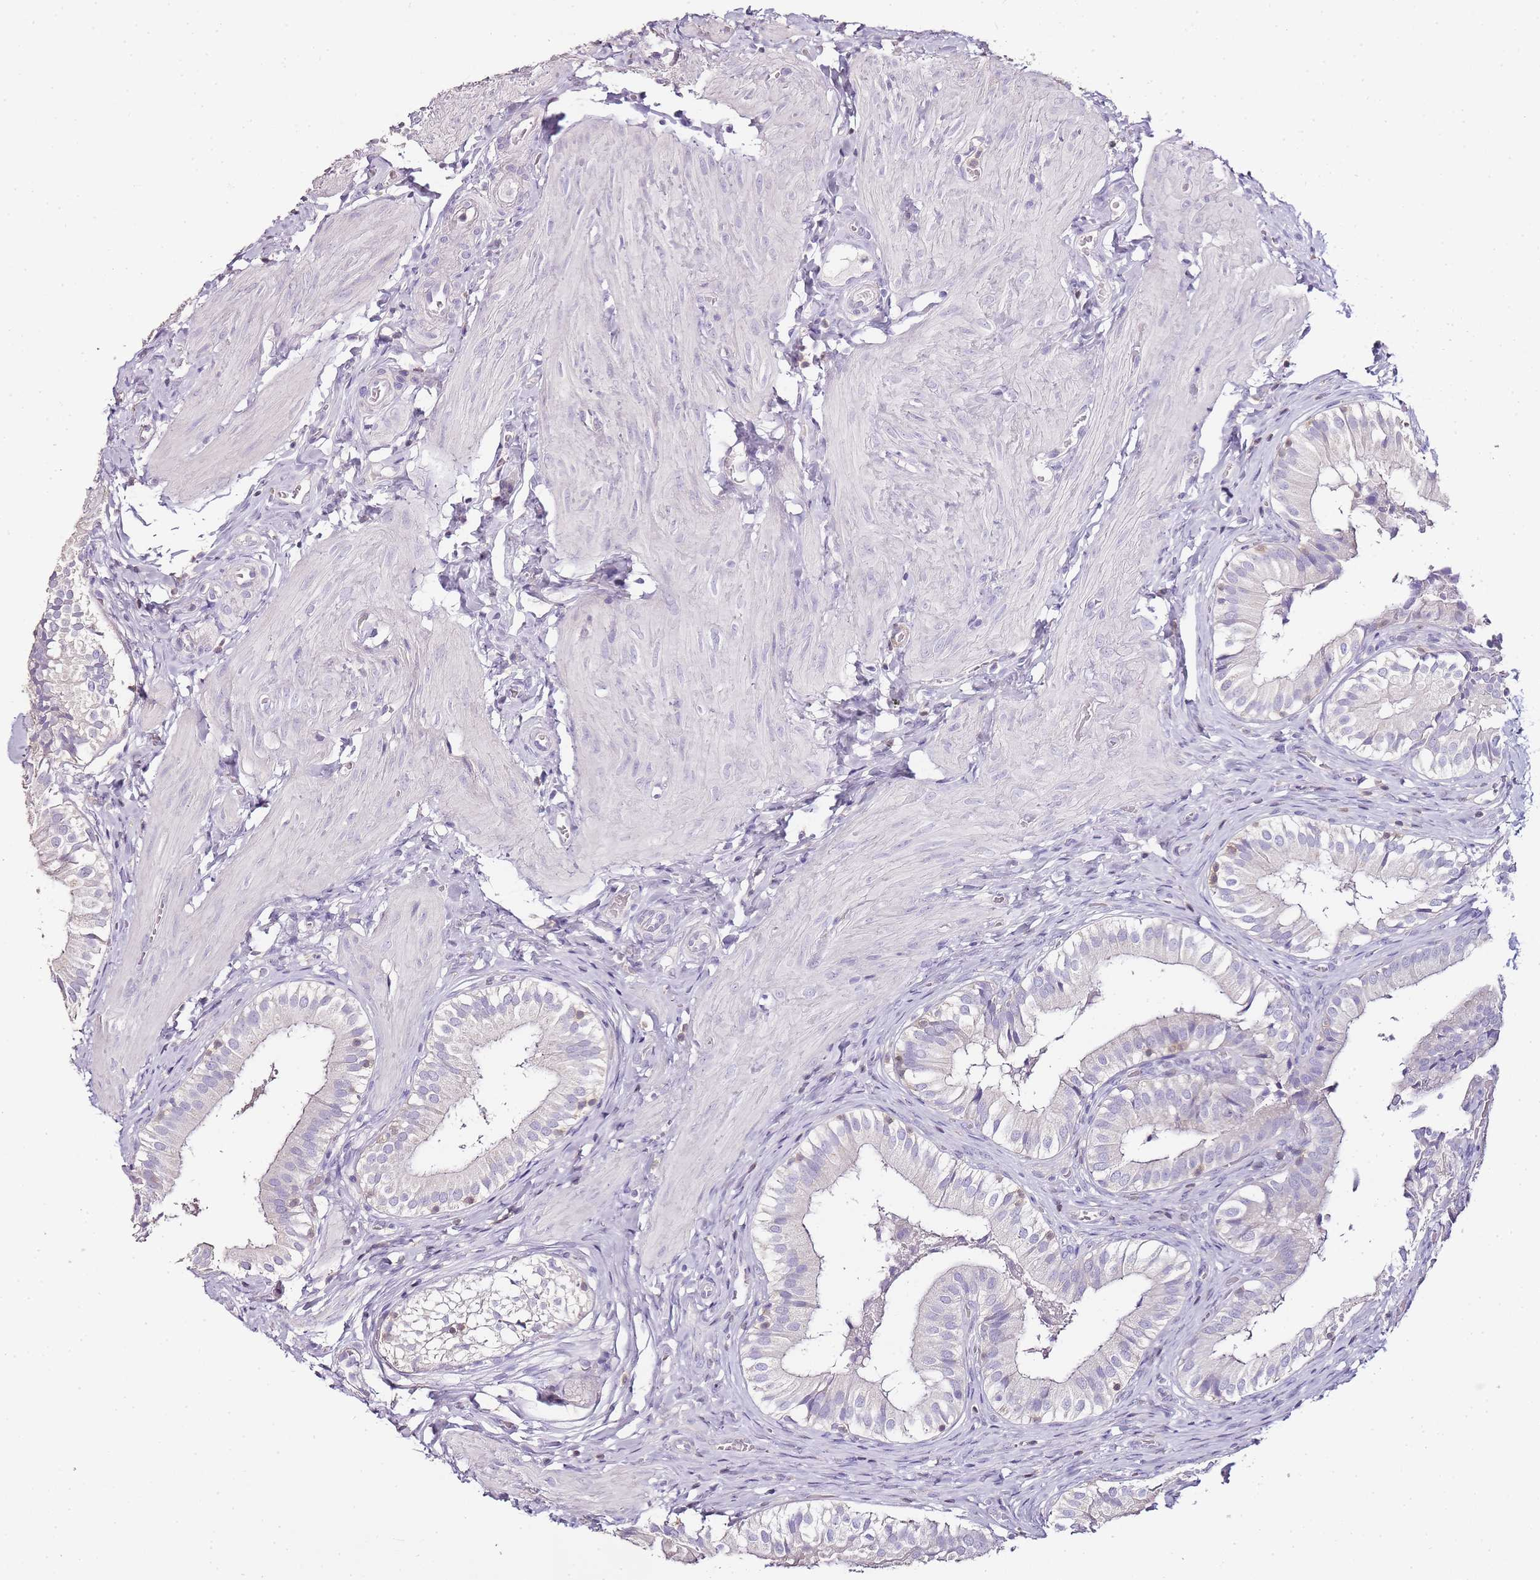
{"staining": {"intensity": "negative", "quantity": "none", "location": "none"}, "tissue": "gallbladder", "cell_type": "Glandular cells", "image_type": "normal", "snomed": [{"axis": "morphology", "description": "Normal tissue, NOS"}, {"axis": "topography", "description": "Gallbladder"}], "caption": "DAB (3,3'-diaminobenzidine) immunohistochemical staining of normal human gallbladder shows no significant positivity in glandular cells. (DAB immunohistochemistry (IHC) visualized using brightfield microscopy, high magnification).", "gene": "ZBP1", "patient": {"sex": "female", "age": 47}}